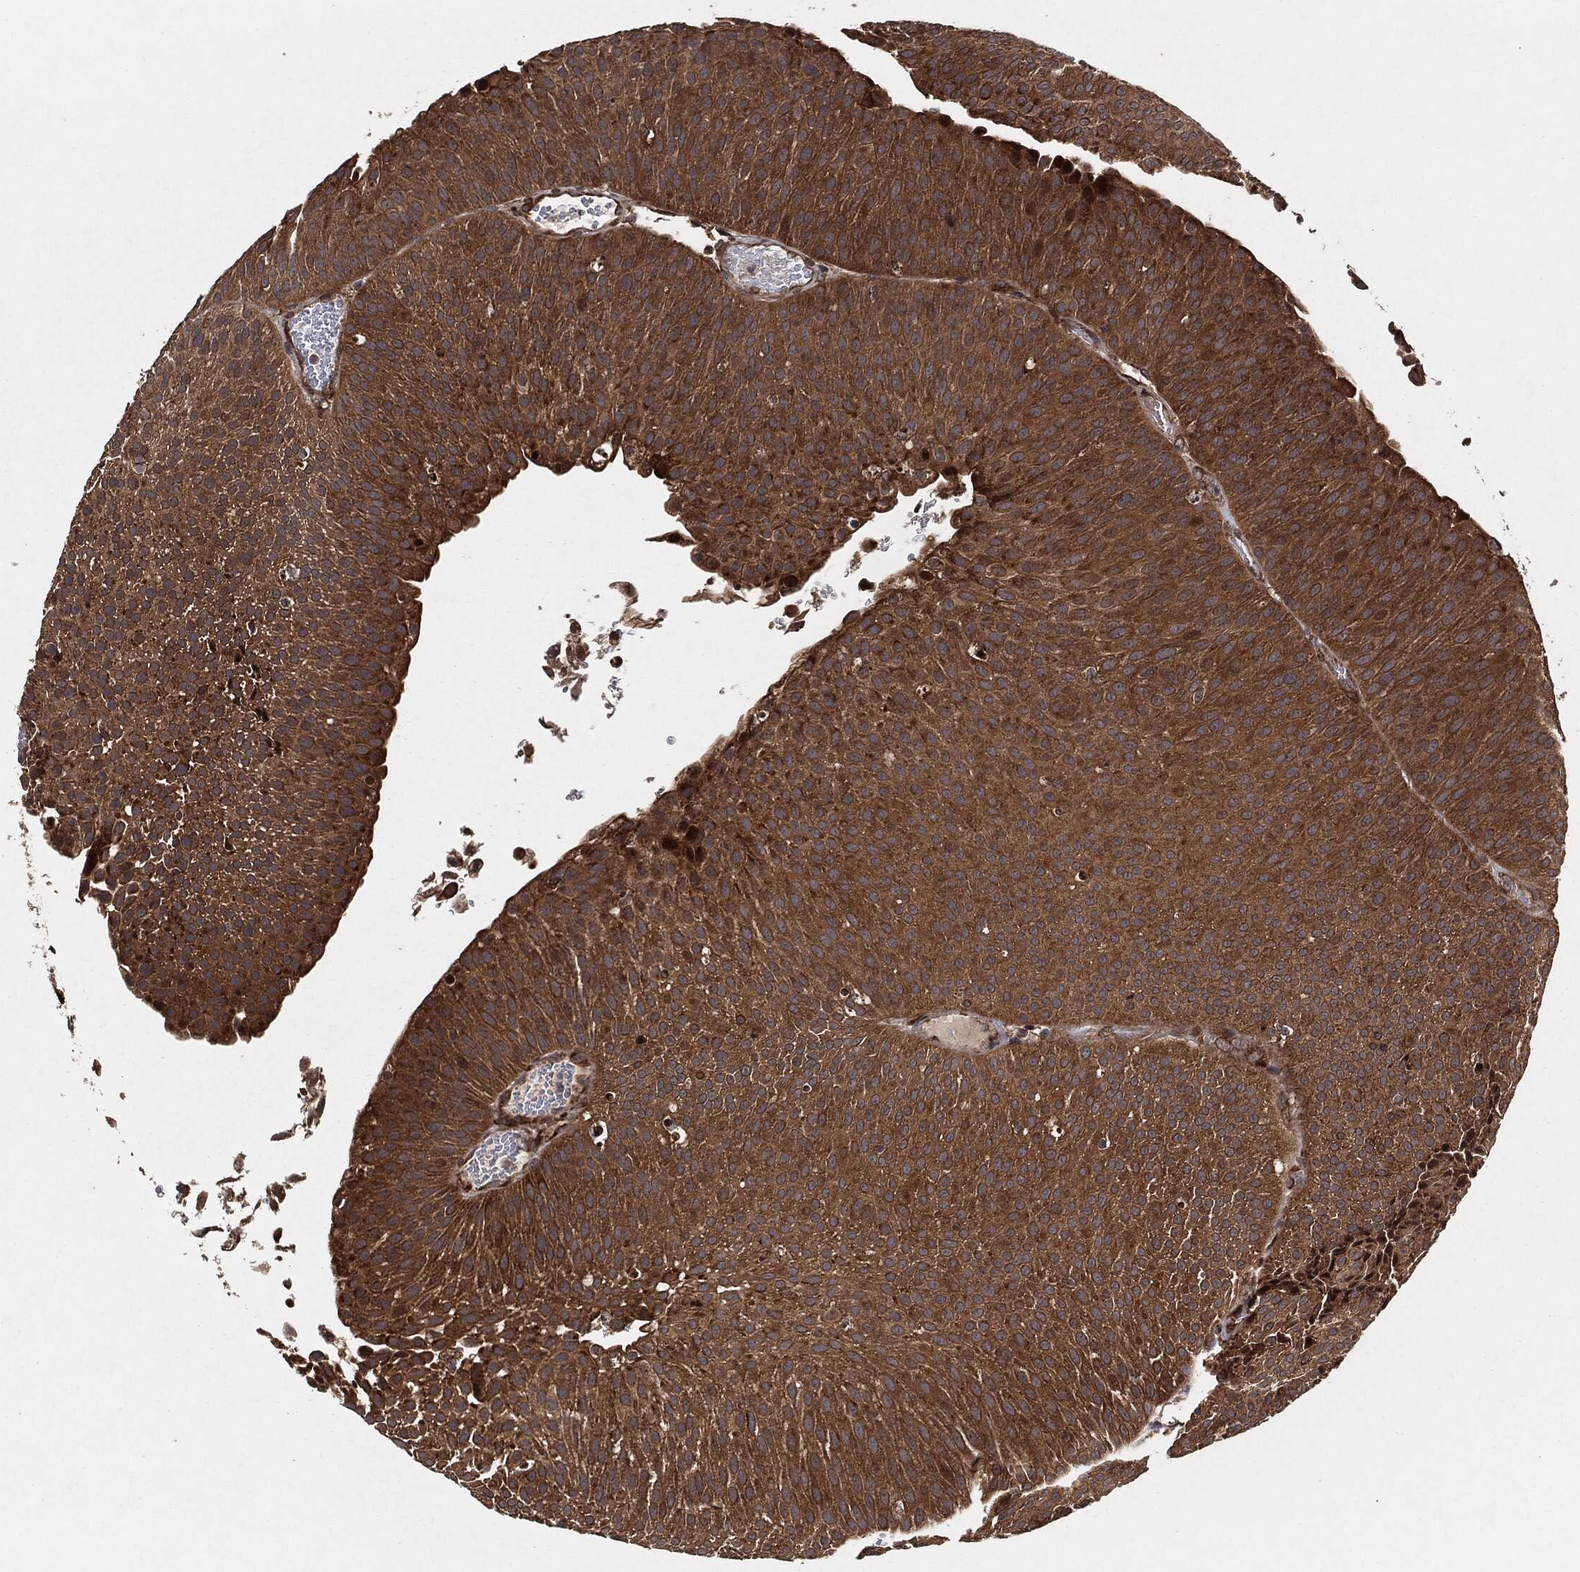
{"staining": {"intensity": "strong", "quantity": ">75%", "location": "cytoplasmic/membranous"}, "tissue": "urothelial cancer", "cell_type": "Tumor cells", "image_type": "cancer", "snomed": [{"axis": "morphology", "description": "Urothelial carcinoma, Low grade"}, {"axis": "topography", "description": "Urinary bladder"}], "caption": "Immunohistochemistry (IHC) image of urothelial carcinoma (low-grade) stained for a protein (brown), which shows high levels of strong cytoplasmic/membranous staining in approximately >75% of tumor cells.", "gene": "BCAR1", "patient": {"sex": "male", "age": 65}}